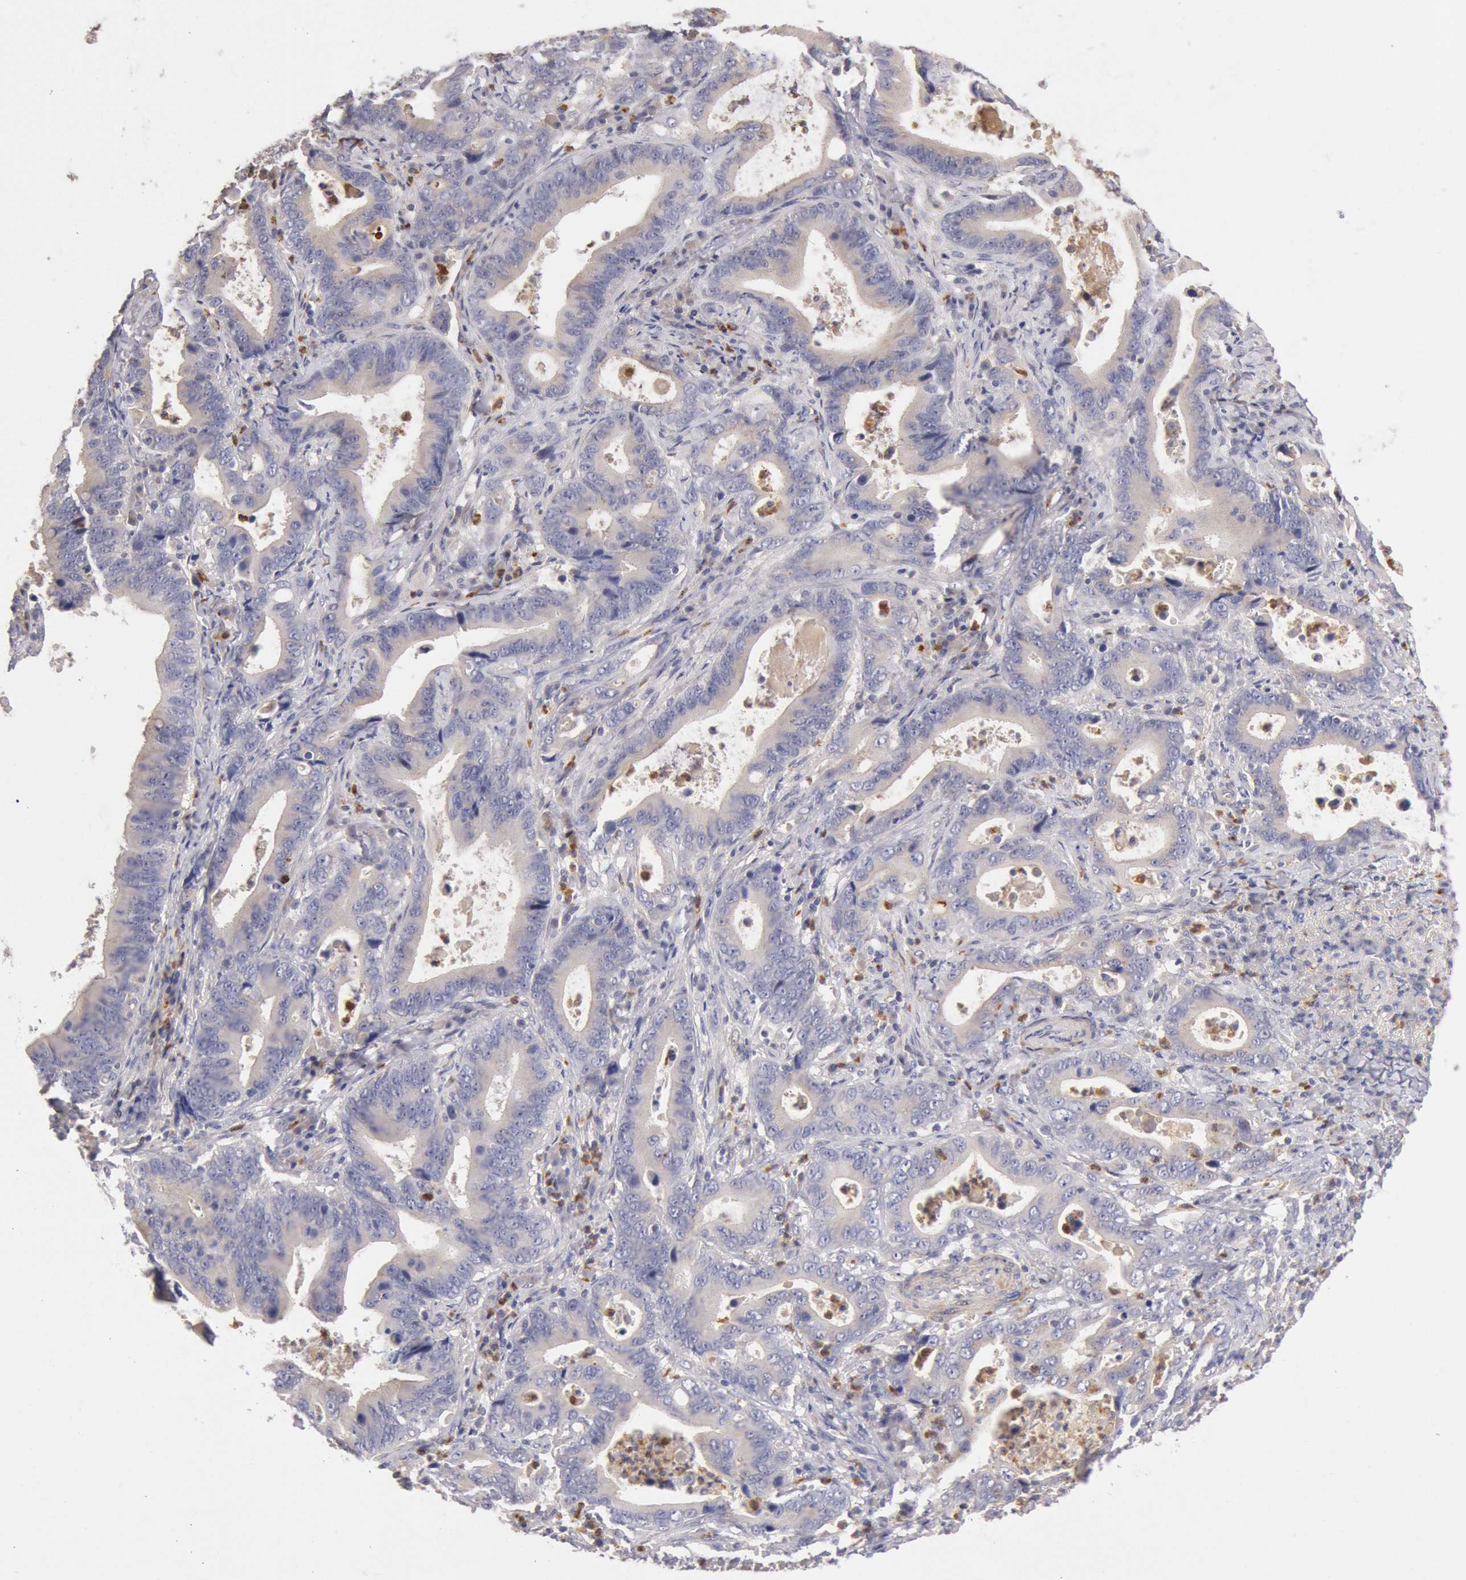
{"staining": {"intensity": "weak", "quantity": "25%-75%", "location": "cytoplasmic/membranous"}, "tissue": "stomach cancer", "cell_type": "Tumor cells", "image_type": "cancer", "snomed": [{"axis": "morphology", "description": "Adenocarcinoma, NOS"}, {"axis": "topography", "description": "Stomach, upper"}], "caption": "Immunohistochemical staining of stomach cancer exhibits weak cytoplasmic/membranous protein staining in about 25%-75% of tumor cells.", "gene": "TMED8", "patient": {"sex": "male", "age": 63}}